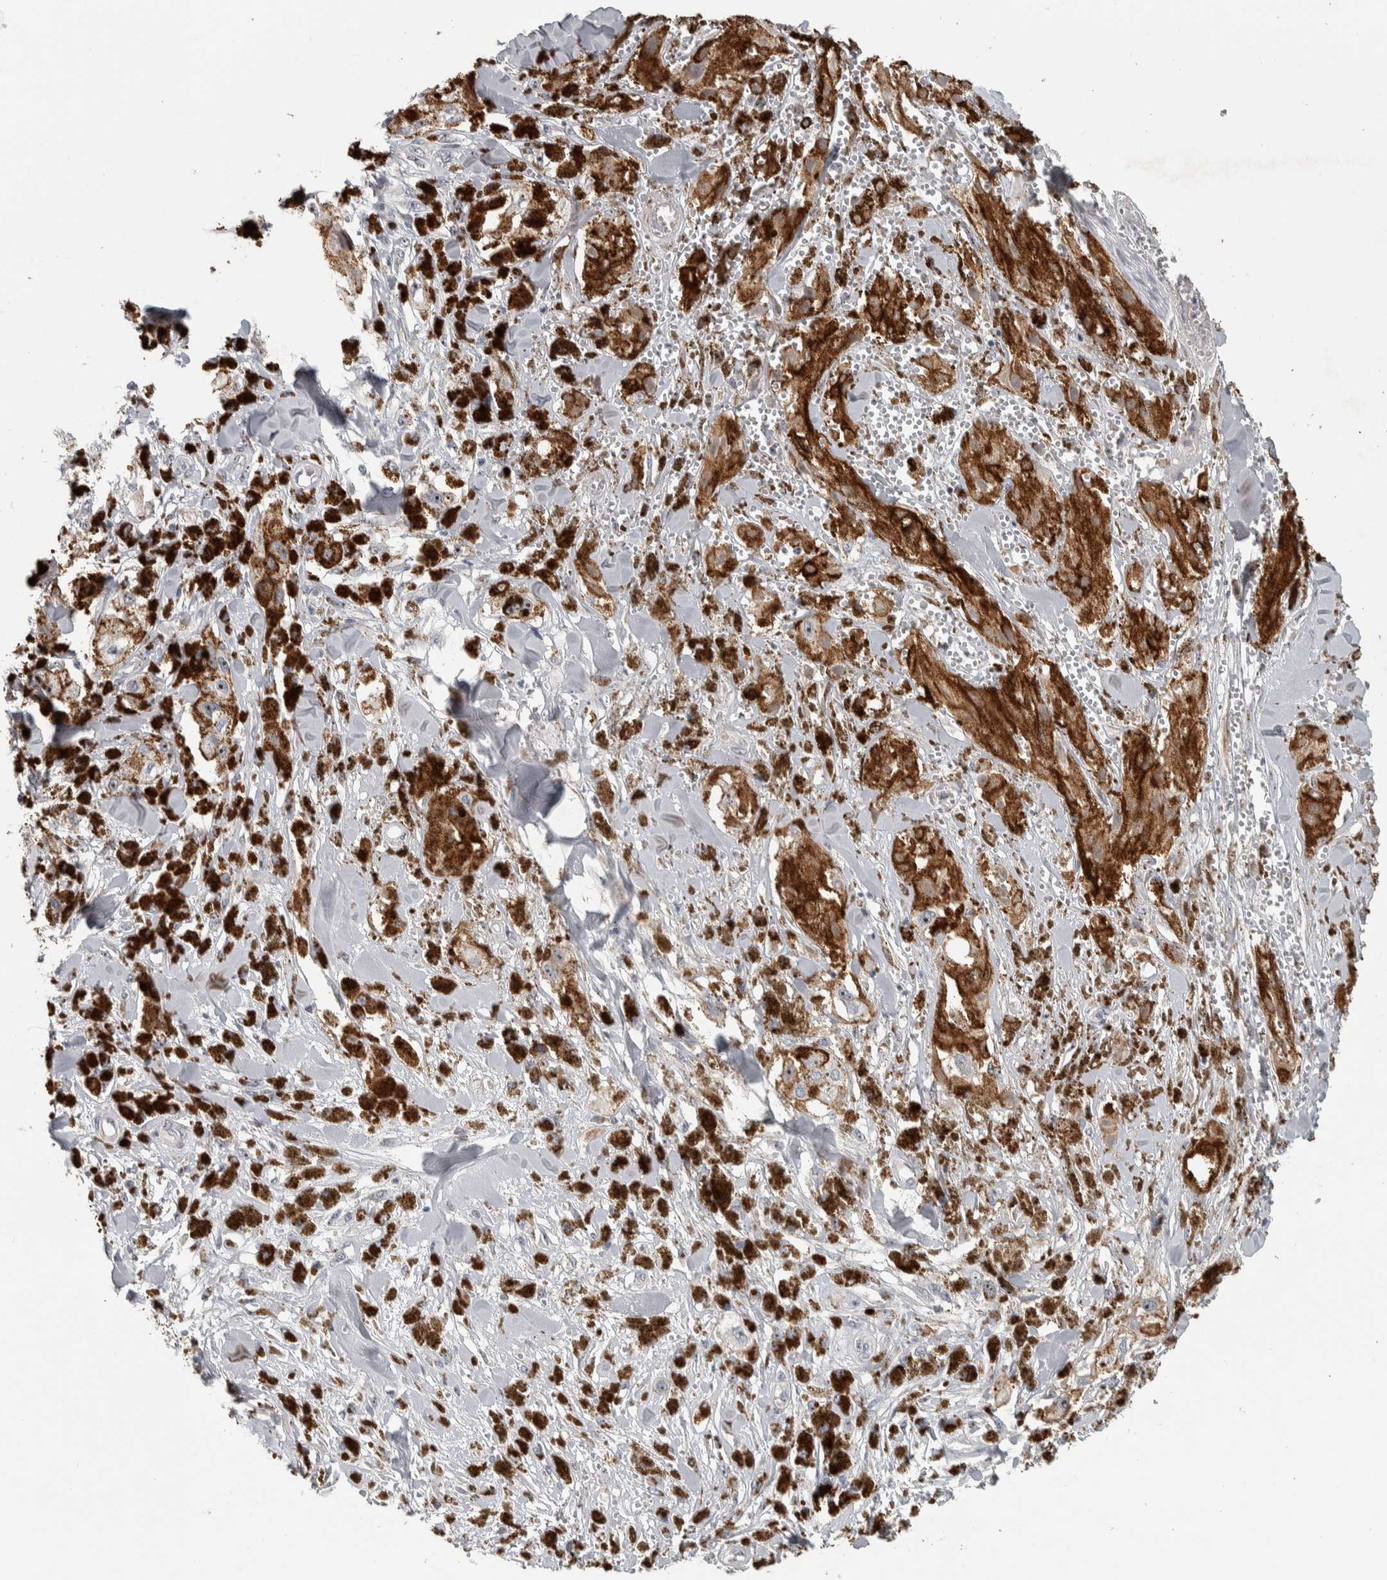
{"staining": {"intensity": "negative", "quantity": "none", "location": "none"}, "tissue": "melanoma", "cell_type": "Tumor cells", "image_type": "cancer", "snomed": [{"axis": "morphology", "description": "Malignant melanoma, NOS"}, {"axis": "topography", "description": "Skin"}], "caption": "Histopathology image shows no protein expression in tumor cells of malignant melanoma tissue.", "gene": "DCAF10", "patient": {"sex": "male", "age": 88}}